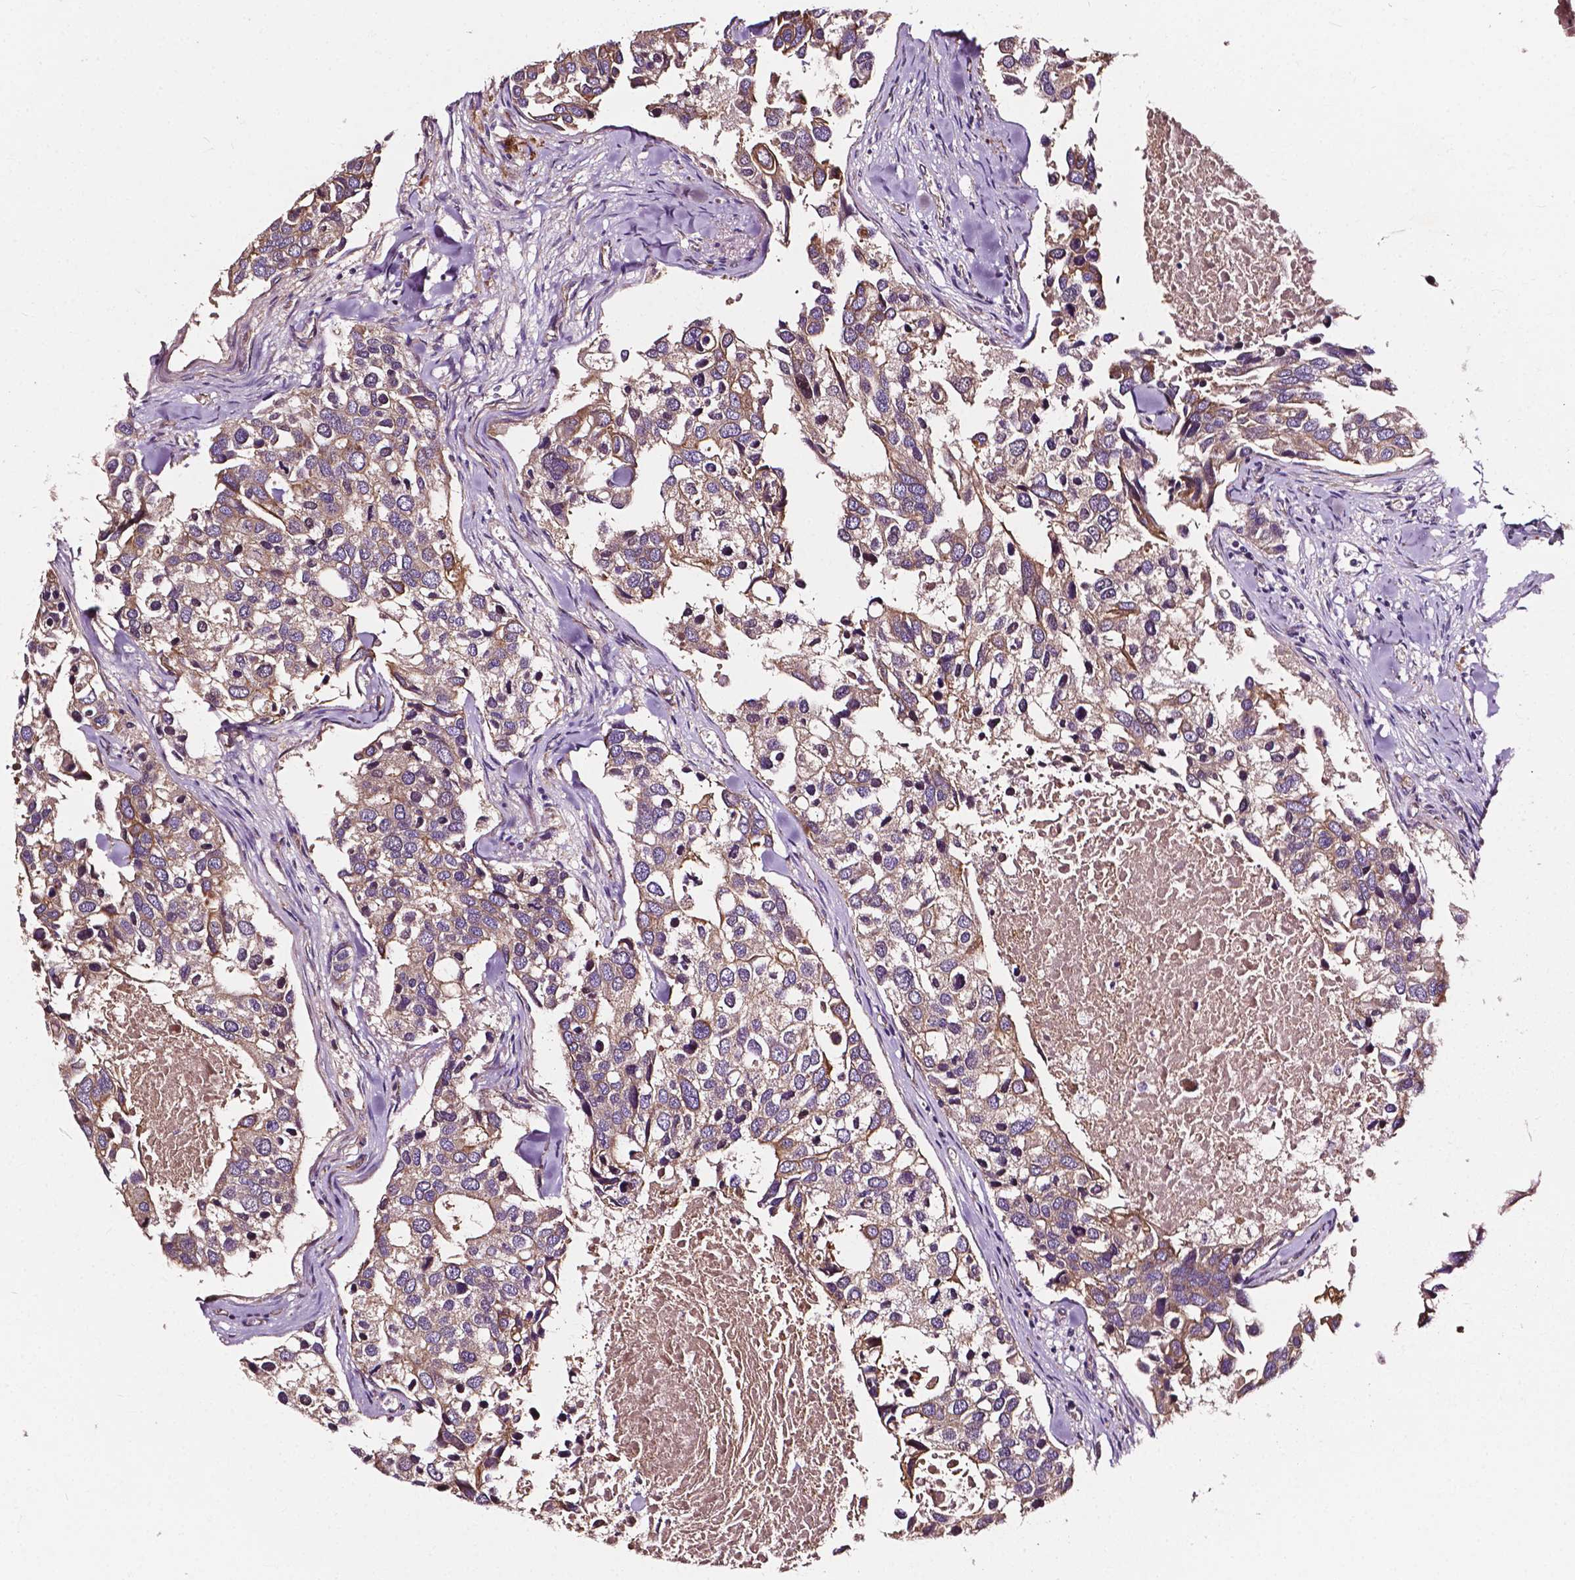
{"staining": {"intensity": "weak", "quantity": ">75%", "location": "cytoplasmic/membranous"}, "tissue": "breast cancer", "cell_type": "Tumor cells", "image_type": "cancer", "snomed": [{"axis": "morphology", "description": "Duct carcinoma"}, {"axis": "topography", "description": "Breast"}], "caption": "There is low levels of weak cytoplasmic/membranous positivity in tumor cells of breast invasive ductal carcinoma, as demonstrated by immunohistochemical staining (brown color).", "gene": "ATG16L1", "patient": {"sex": "female", "age": 83}}